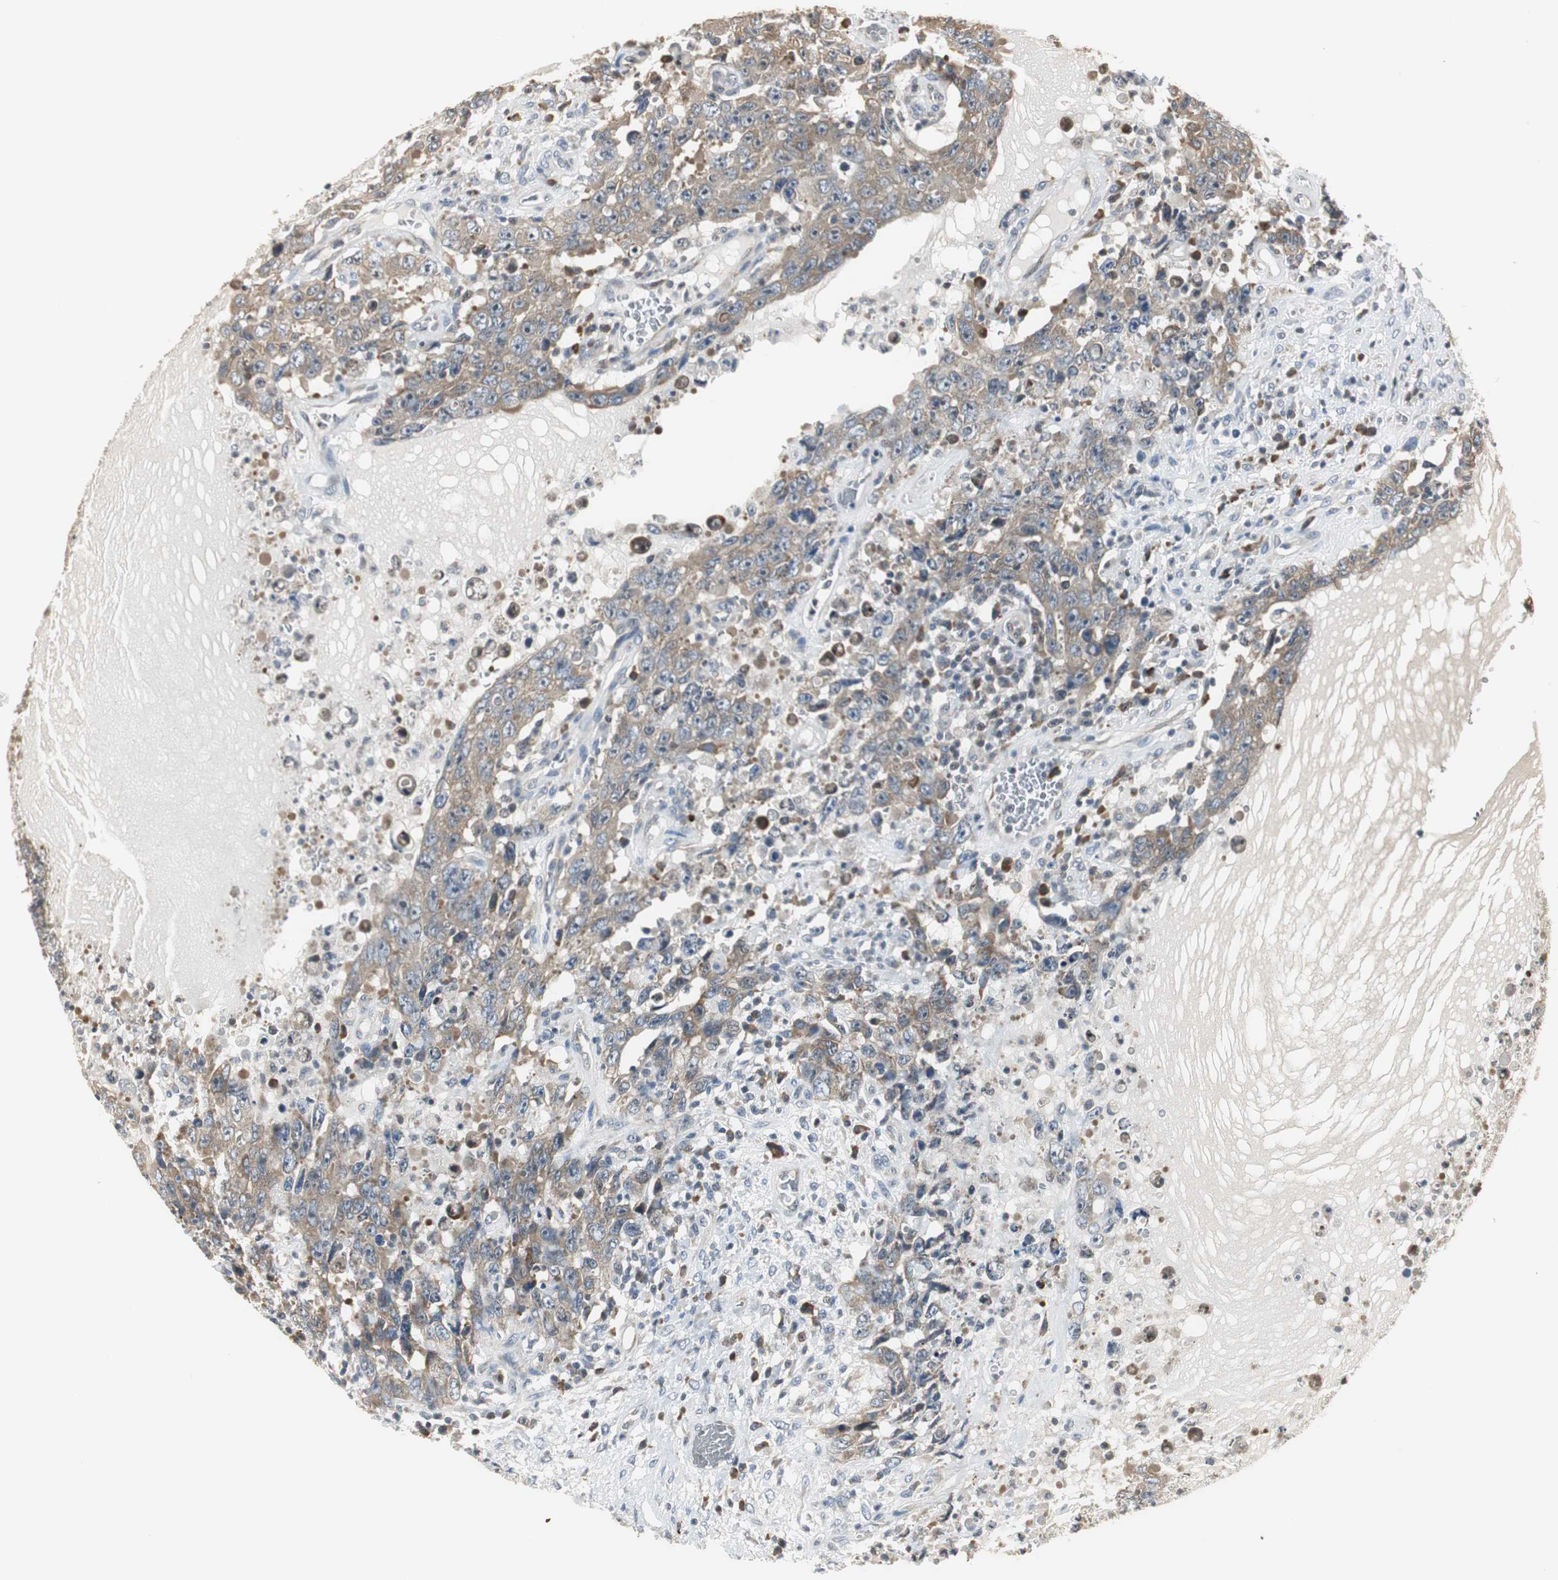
{"staining": {"intensity": "weak", "quantity": ">75%", "location": "cytoplasmic/membranous"}, "tissue": "testis cancer", "cell_type": "Tumor cells", "image_type": "cancer", "snomed": [{"axis": "morphology", "description": "Carcinoma, Embryonal, NOS"}, {"axis": "topography", "description": "Testis"}], "caption": "A histopathology image of testis cancer (embryonal carcinoma) stained for a protein shows weak cytoplasmic/membranous brown staining in tumor cells.", "gene": "CCT5", "patient": {"sex": "male", "age": 26}}